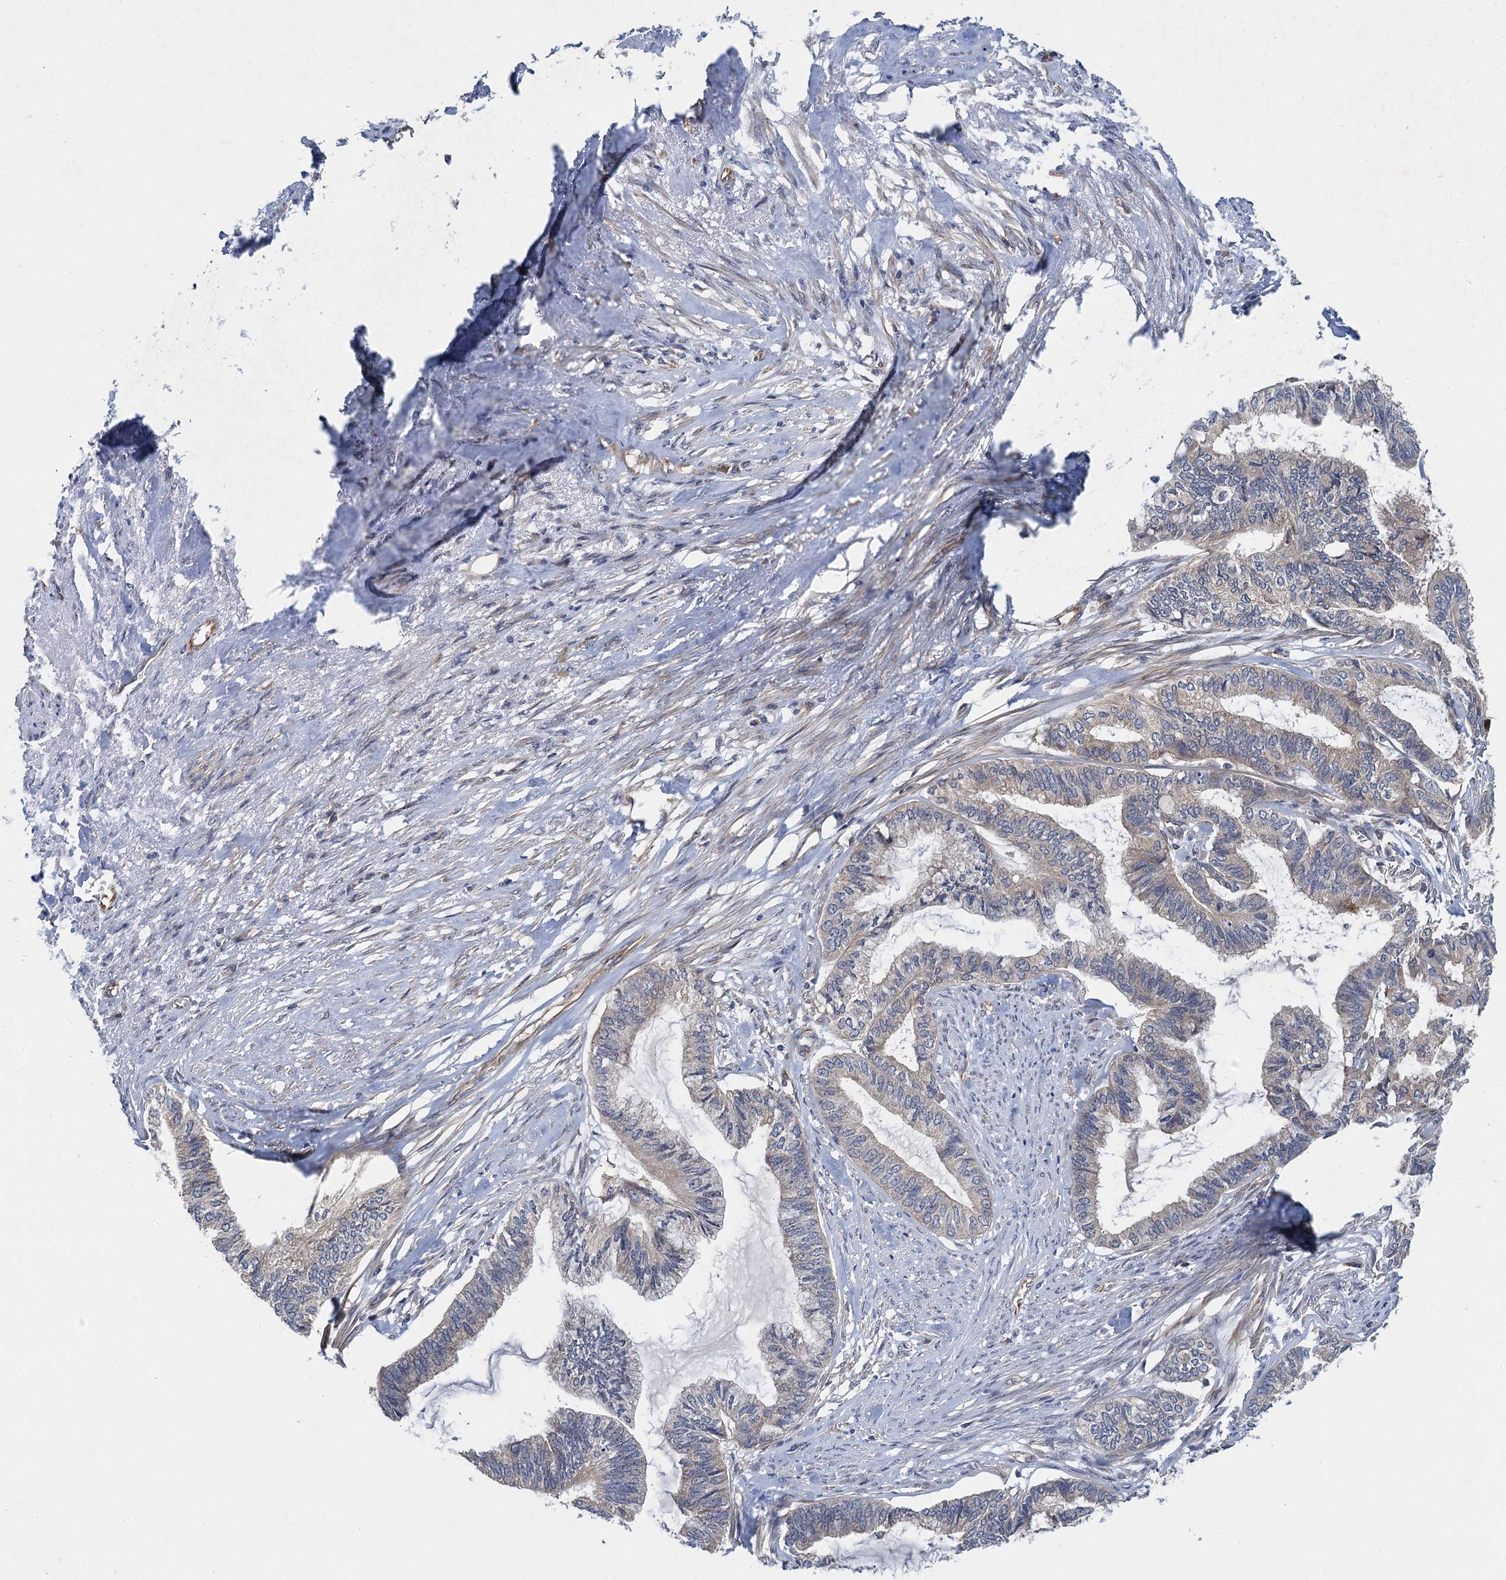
{"staining": {"intensity": "negative", "quantity": "none", "location": "none"}, "tissue": "endometrial cancer", "cell_type": "Tumor cells", "image_type": "cancer", "snomed": [{"axis": "morphology", "description": "Adenocarcinoma, NOS"}, {"axis": "topography", "description": "Endometrium"}], "caption": "Immunohistochemistry (IHC) of endometrial cancer displays no expression in tumor cells.", "gene": "PJA2", "patient": {"sex": "female", "age": 86}}